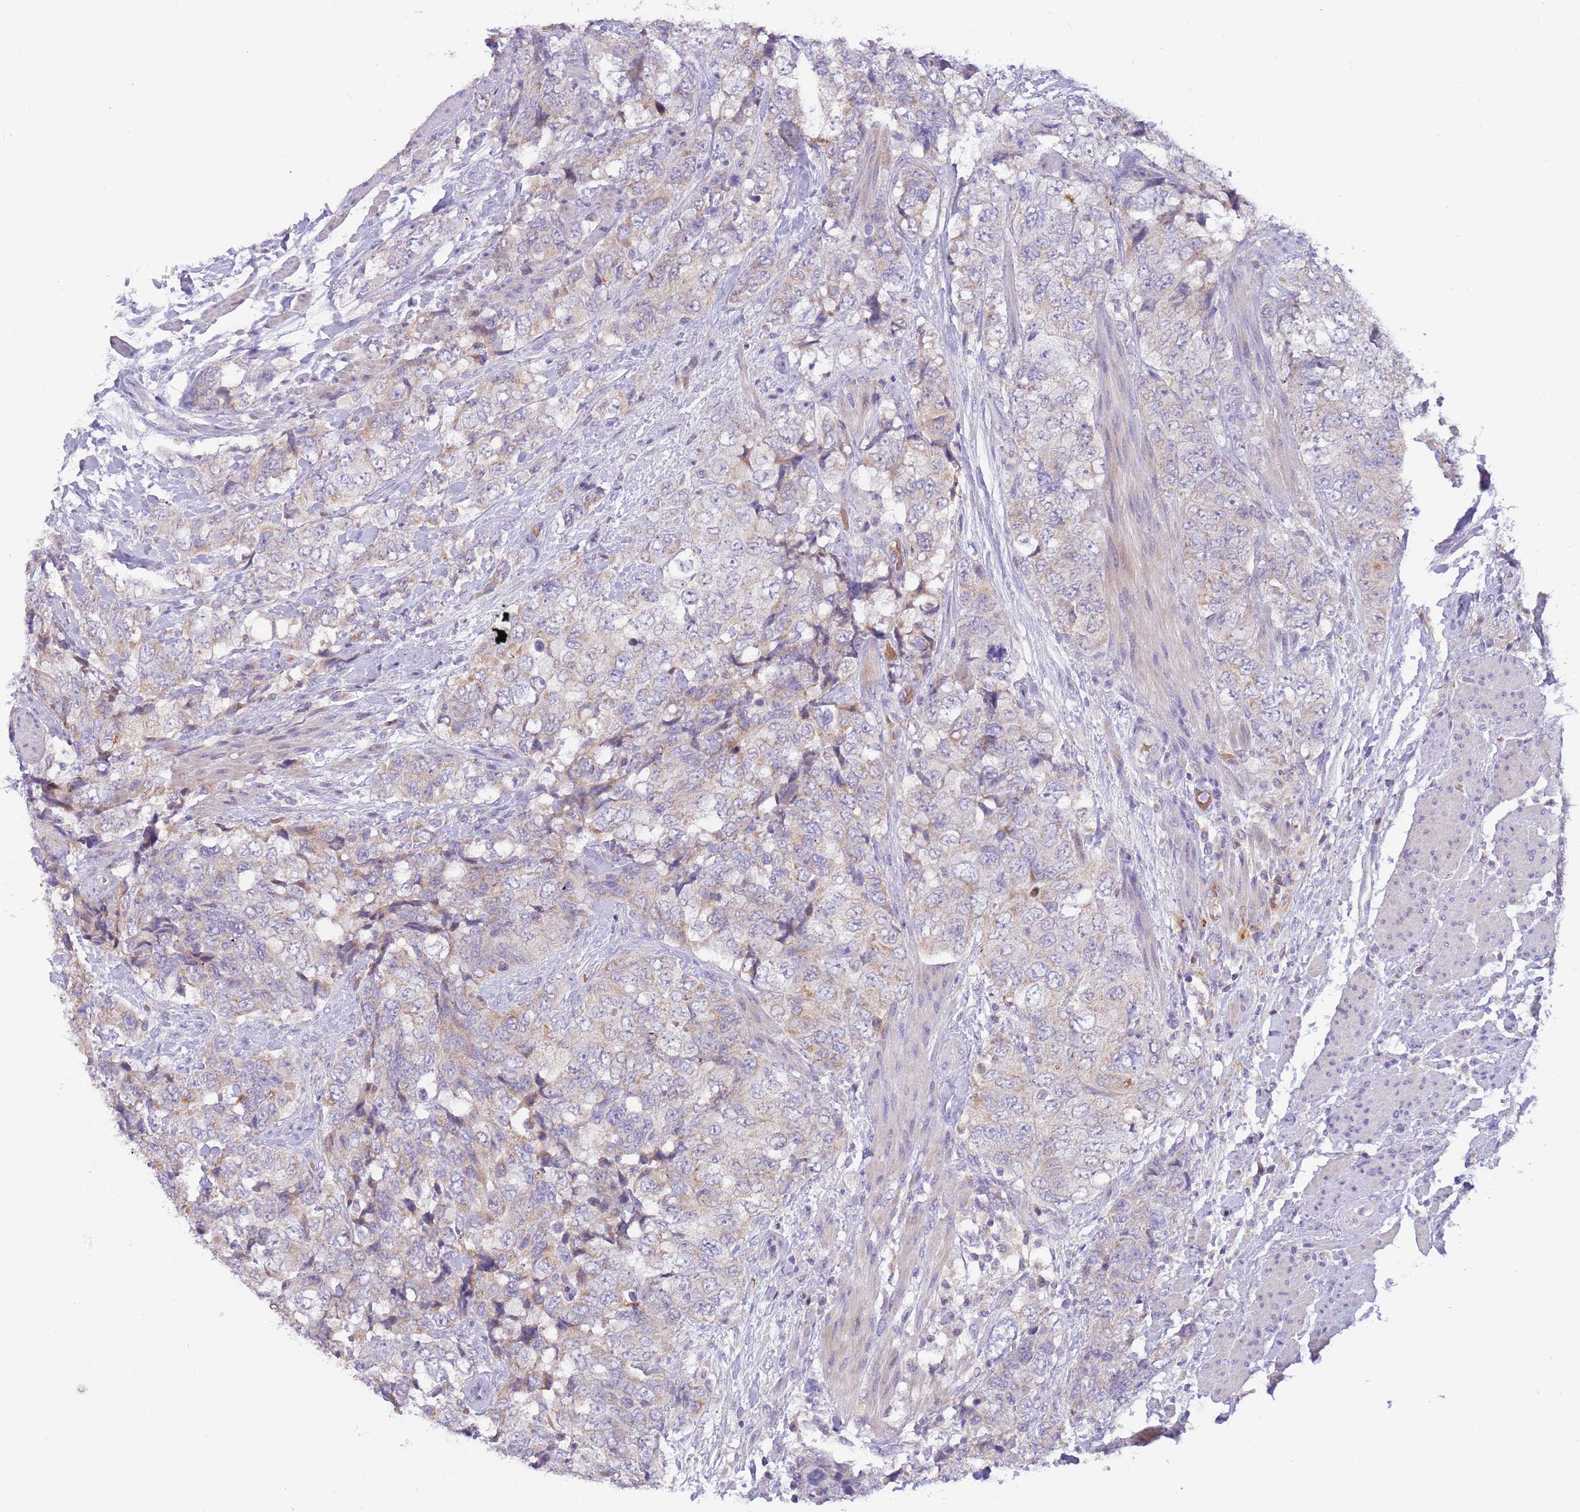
{"staining": {"intensity": "weak", "quantity": "<25%", "location": "cytoplasmic/membranous"}, "tissue": "urothelial cancer", "cell_type": "Tumor cells", "image_type": "cancer", "snomed": [{"axis": "morphology", "description": "Urothelial carcinoma, High grade"}, {"axis": "topography", "description": "Urinary bladder"}], "caption": "DAB (3,3'-diaminobenzidine) immunohistochemical staining of urothelial cancer displays no significant positivity in tumor cells. The staining was performed using DAB (3,3'-diaminobenzidine) to visualize the protein expression in brown, while the nuclei were stained in blue with hematoxylin (Magnification: 20x).", "gene": "DDHD1", "patient": {"sex": "female", "age": 78}}